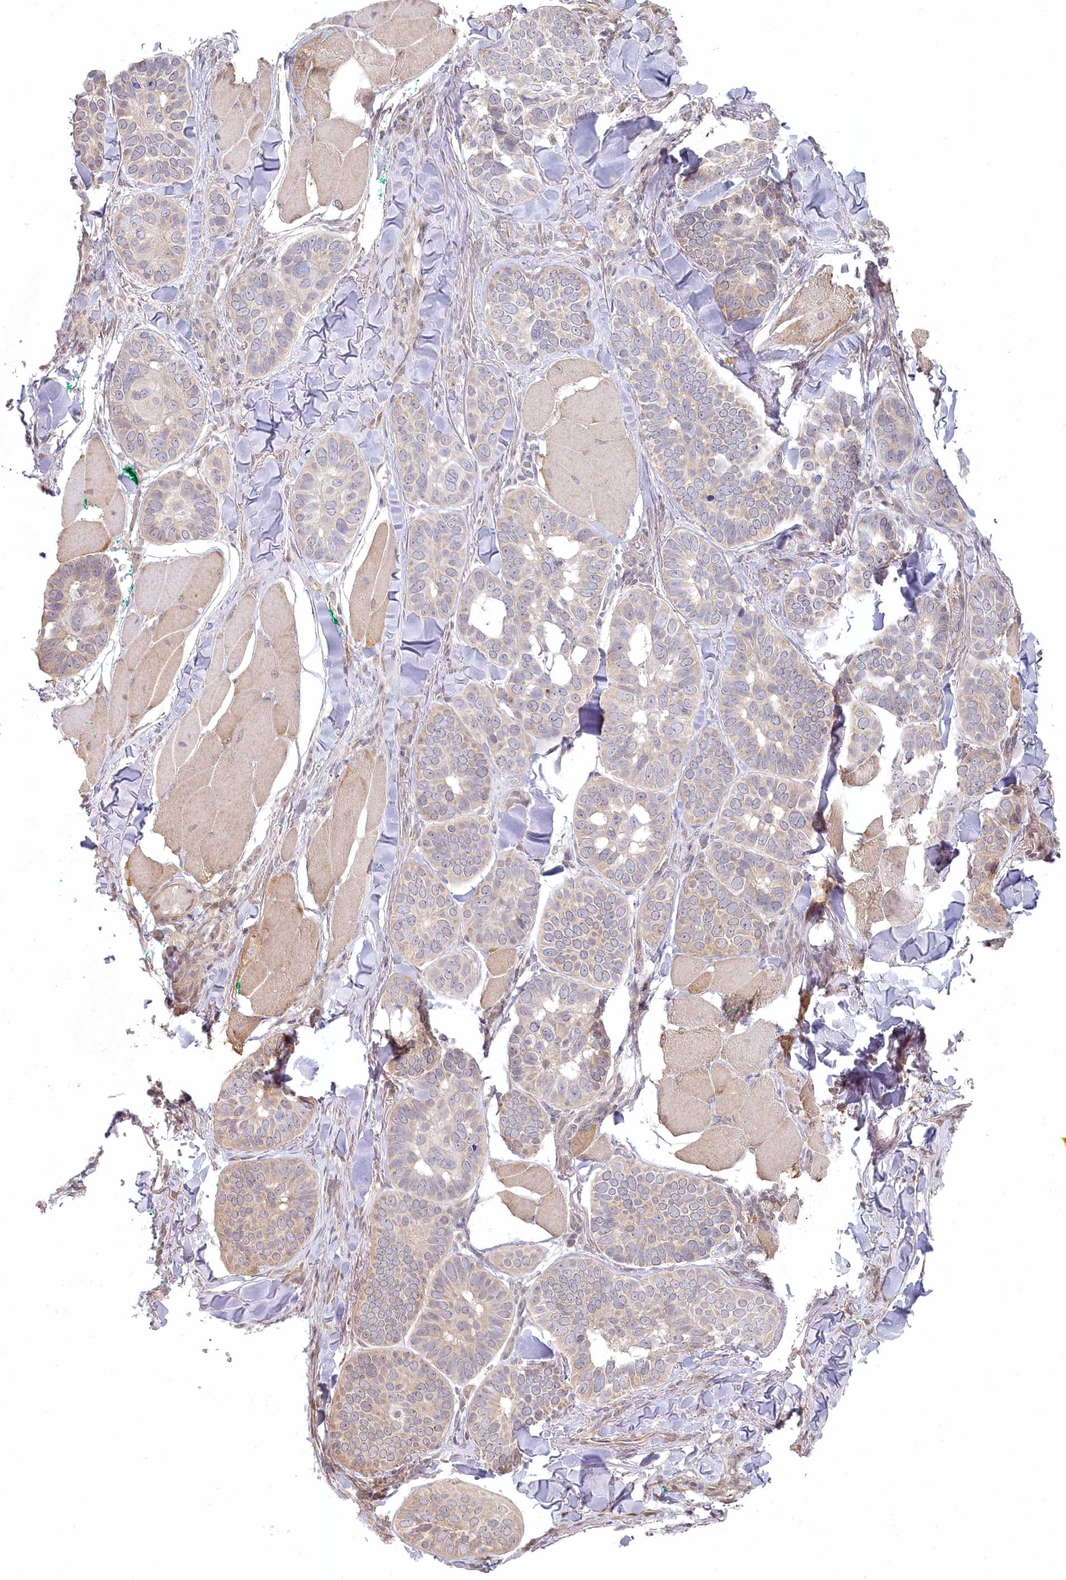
{"staining": {"intensity": "weak", "quantity": "<25%", "location": "cytoplasmic/membranous"}, "tissue": "skin cancer", "cell_type": "Tumor cells", "image_type": "cancer", "snomed": [{"axis": "morphology", "description": "Basal cell carcinoma"}, {"axis": "topography", "description": "Skin"}], "caption": "The histopathology image exhibits no staining of tumor cells in basal cell carcinoma (skin).", "gene": "AAMDC", "patient": {"sex": "male", "age": 62}}